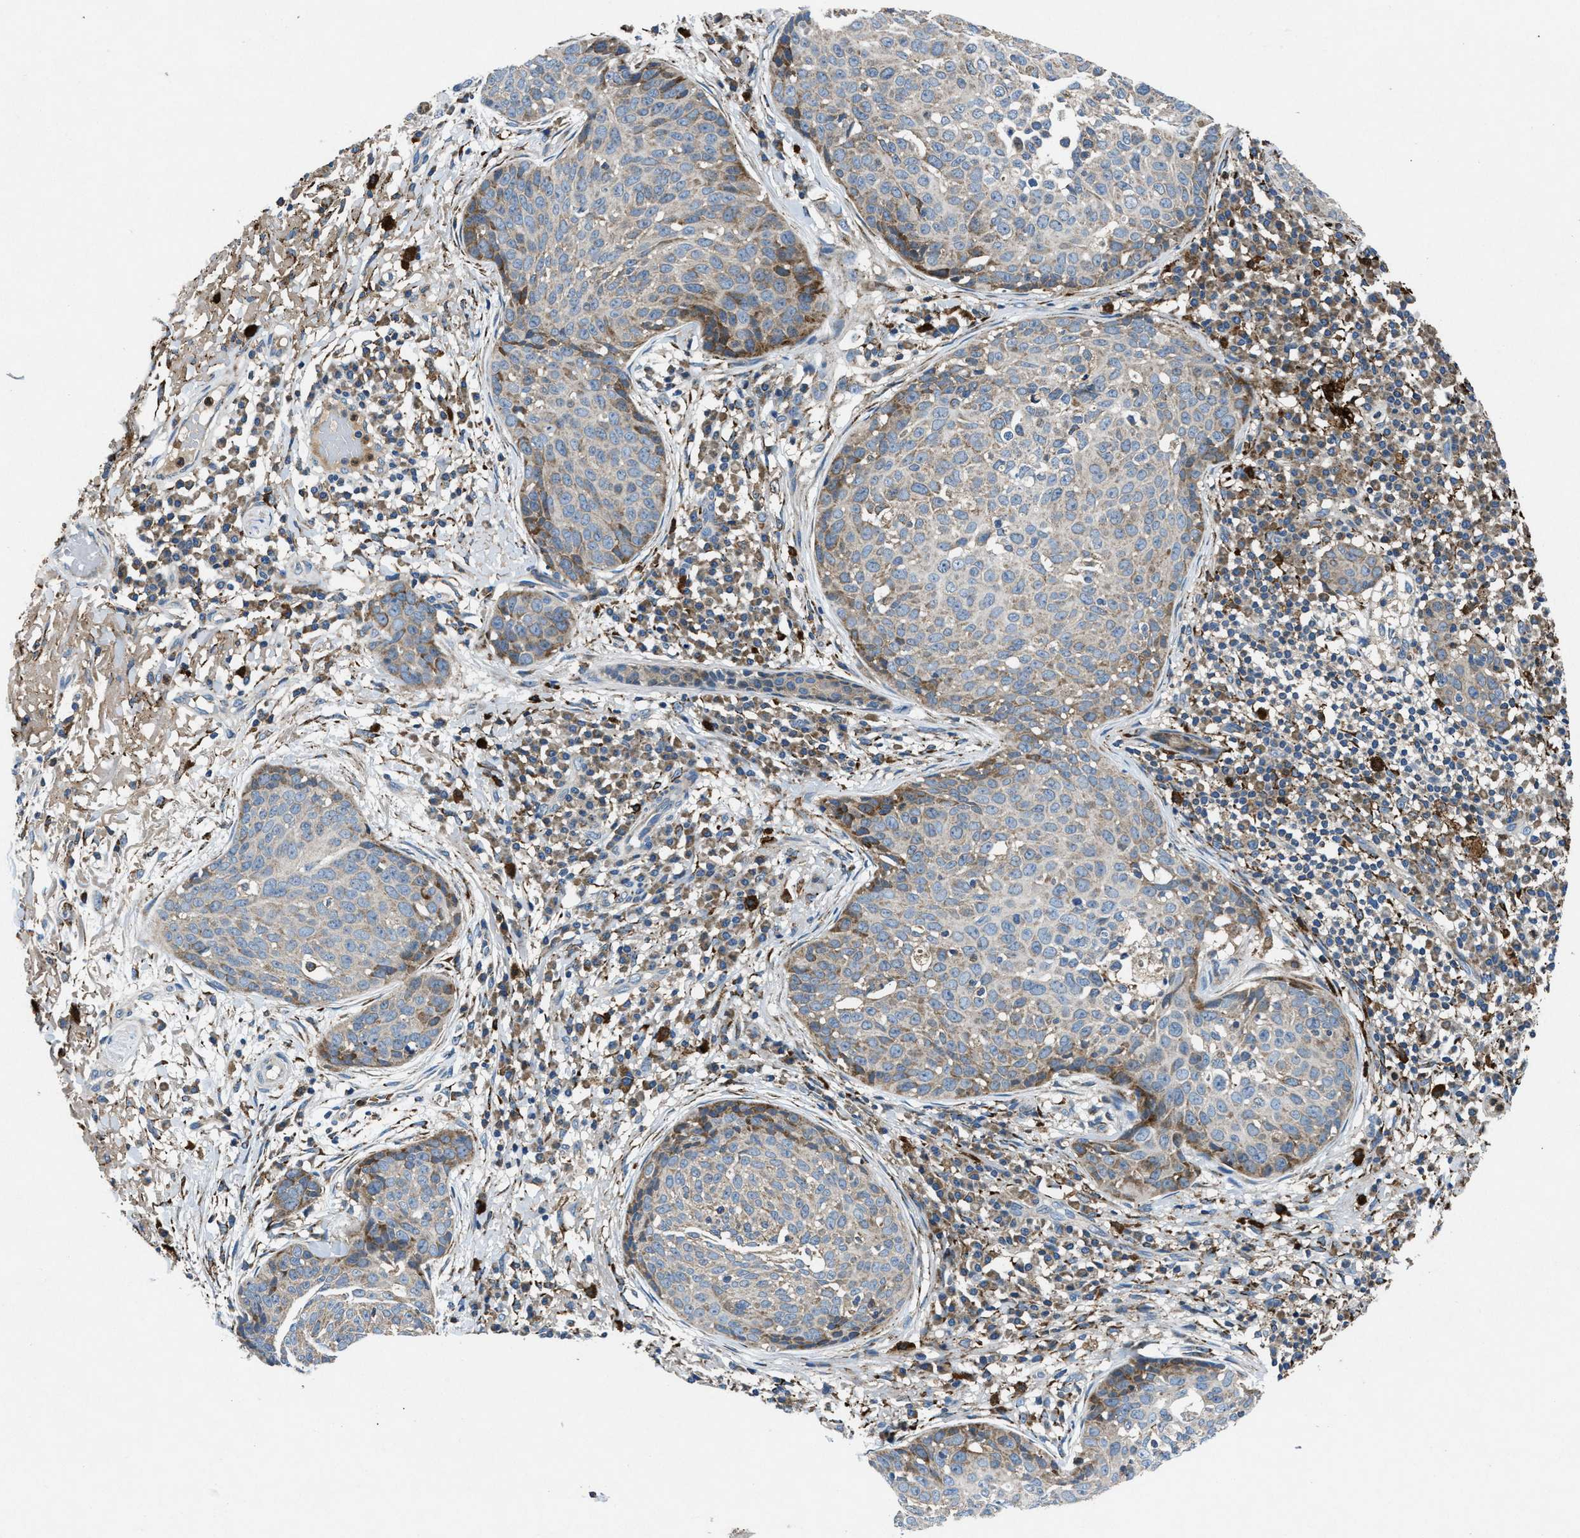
{"staining": {"intensity": "moderate", "quantity": "<25%", "location": "cytoplasmic/membranous"}, "tissue": "skin cancer", "cell_type": "Tumor cells", "image_type": "cancer", "snomed": [{"axis": "morphology", "description": "Squamous cell carcinoma in situ, NOS"}, {"axis": "morphology", "description": "Squamous cell carcinoma, NOS"}, {"axis": "topography", "description": "Skin"}], "caption": "Tumor cells reveal moderate cytoplasmic/membranous expression in approximately <25% of cells in skin cancer (squamous cell carcinoma in situ). (IHC, brightfield microscopy, high magnification).", "gene": "FAM221A", "patient": {"sex": "male", "age": 93}}